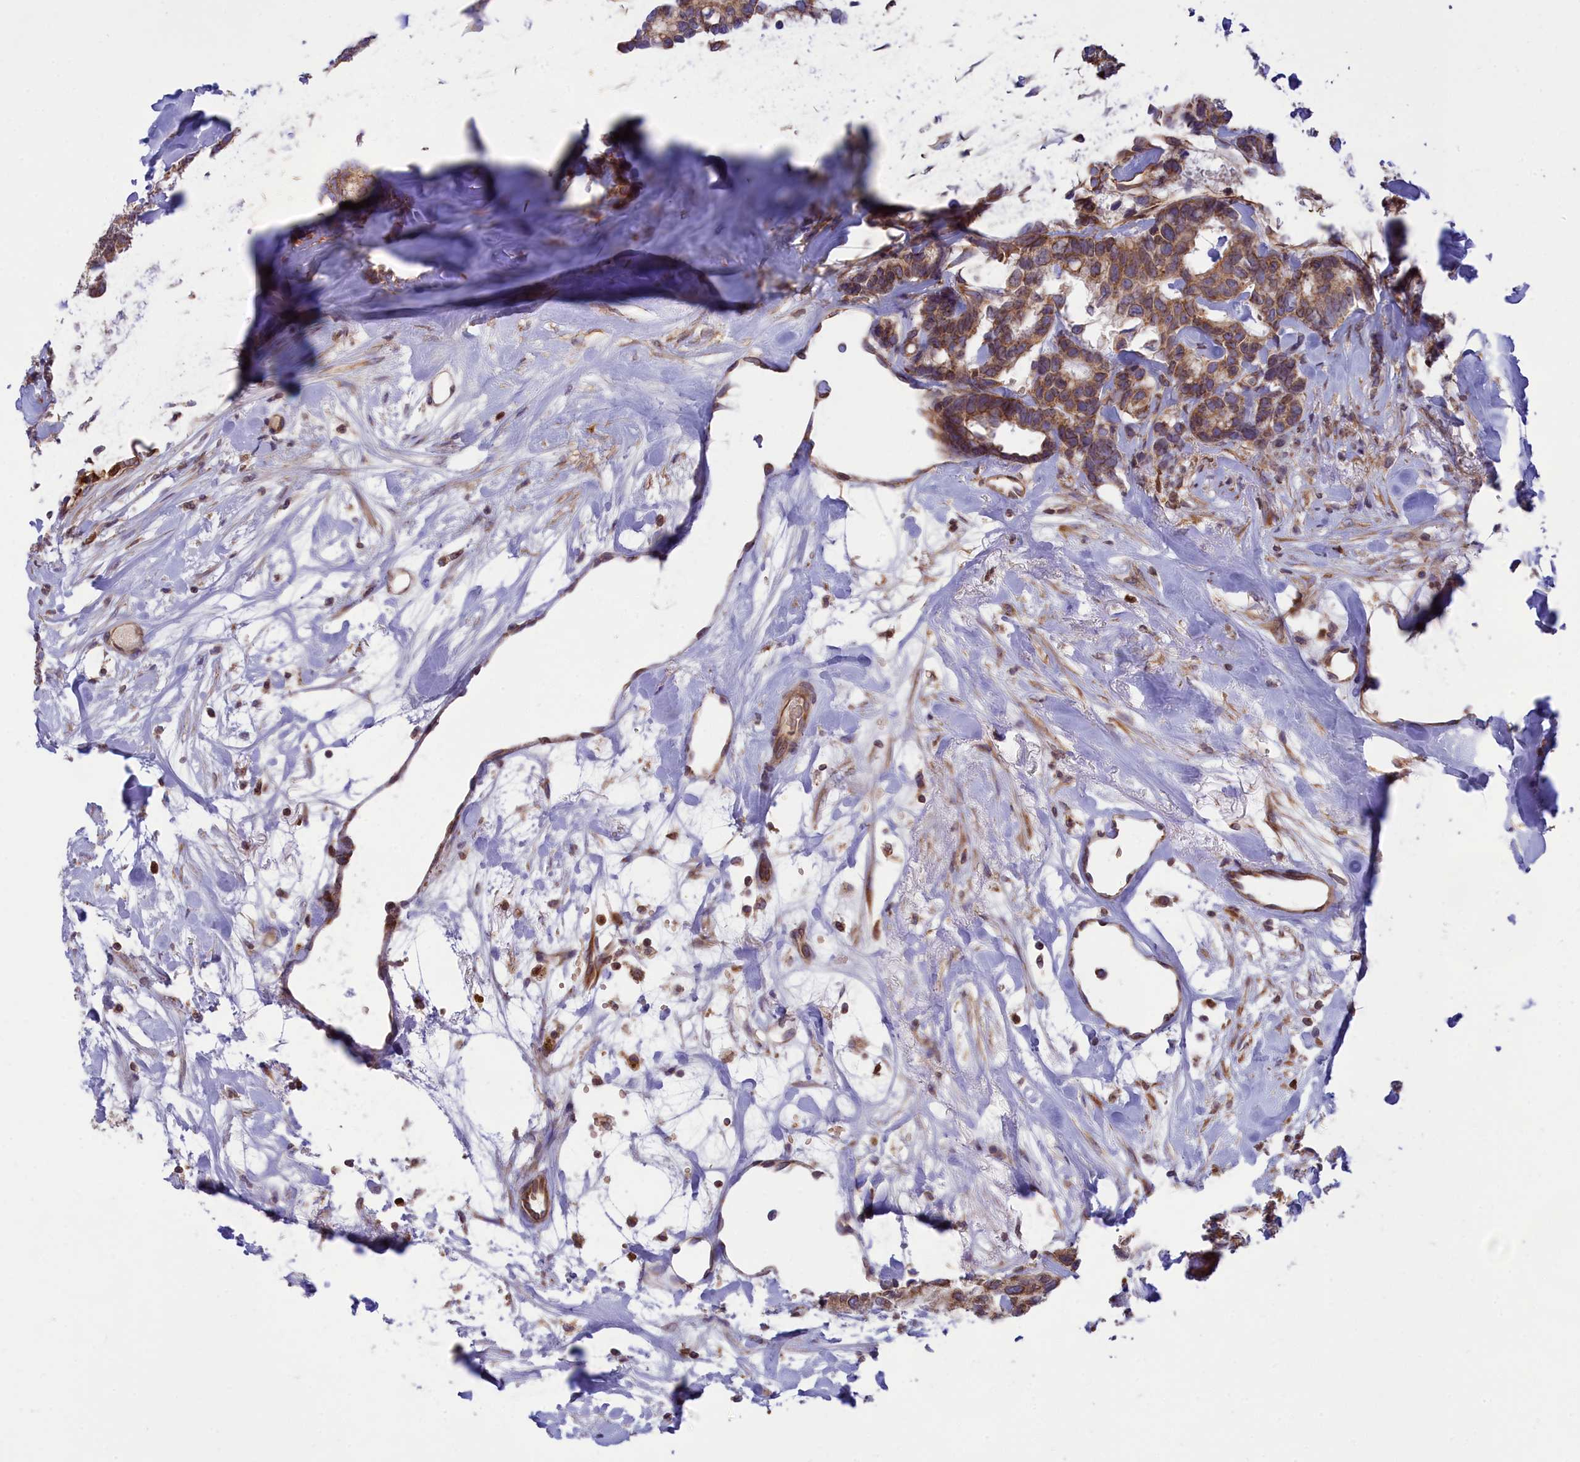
{"staining": {"intensity": "moderate", "quantity": ">75%", "location": "cytoplasmic/membranous"}, "tissue": "breast cancer", "cell_type": "Tumor cells", "image_type": "cancer", "snomed": [{"axis": "morphology", "description": "Duct carcinoma"}, {"axis": "topography", "description": "Breast"}], "caption": "Protein positivity by IHC exhibits moderate cytoplasmic/membranous staining in approximately >75% of tumor cells in infiltrating ductal carcinoma (breast).", "gene": "PKHD1L1", "patient": {"sex": "female", "age": 87}}